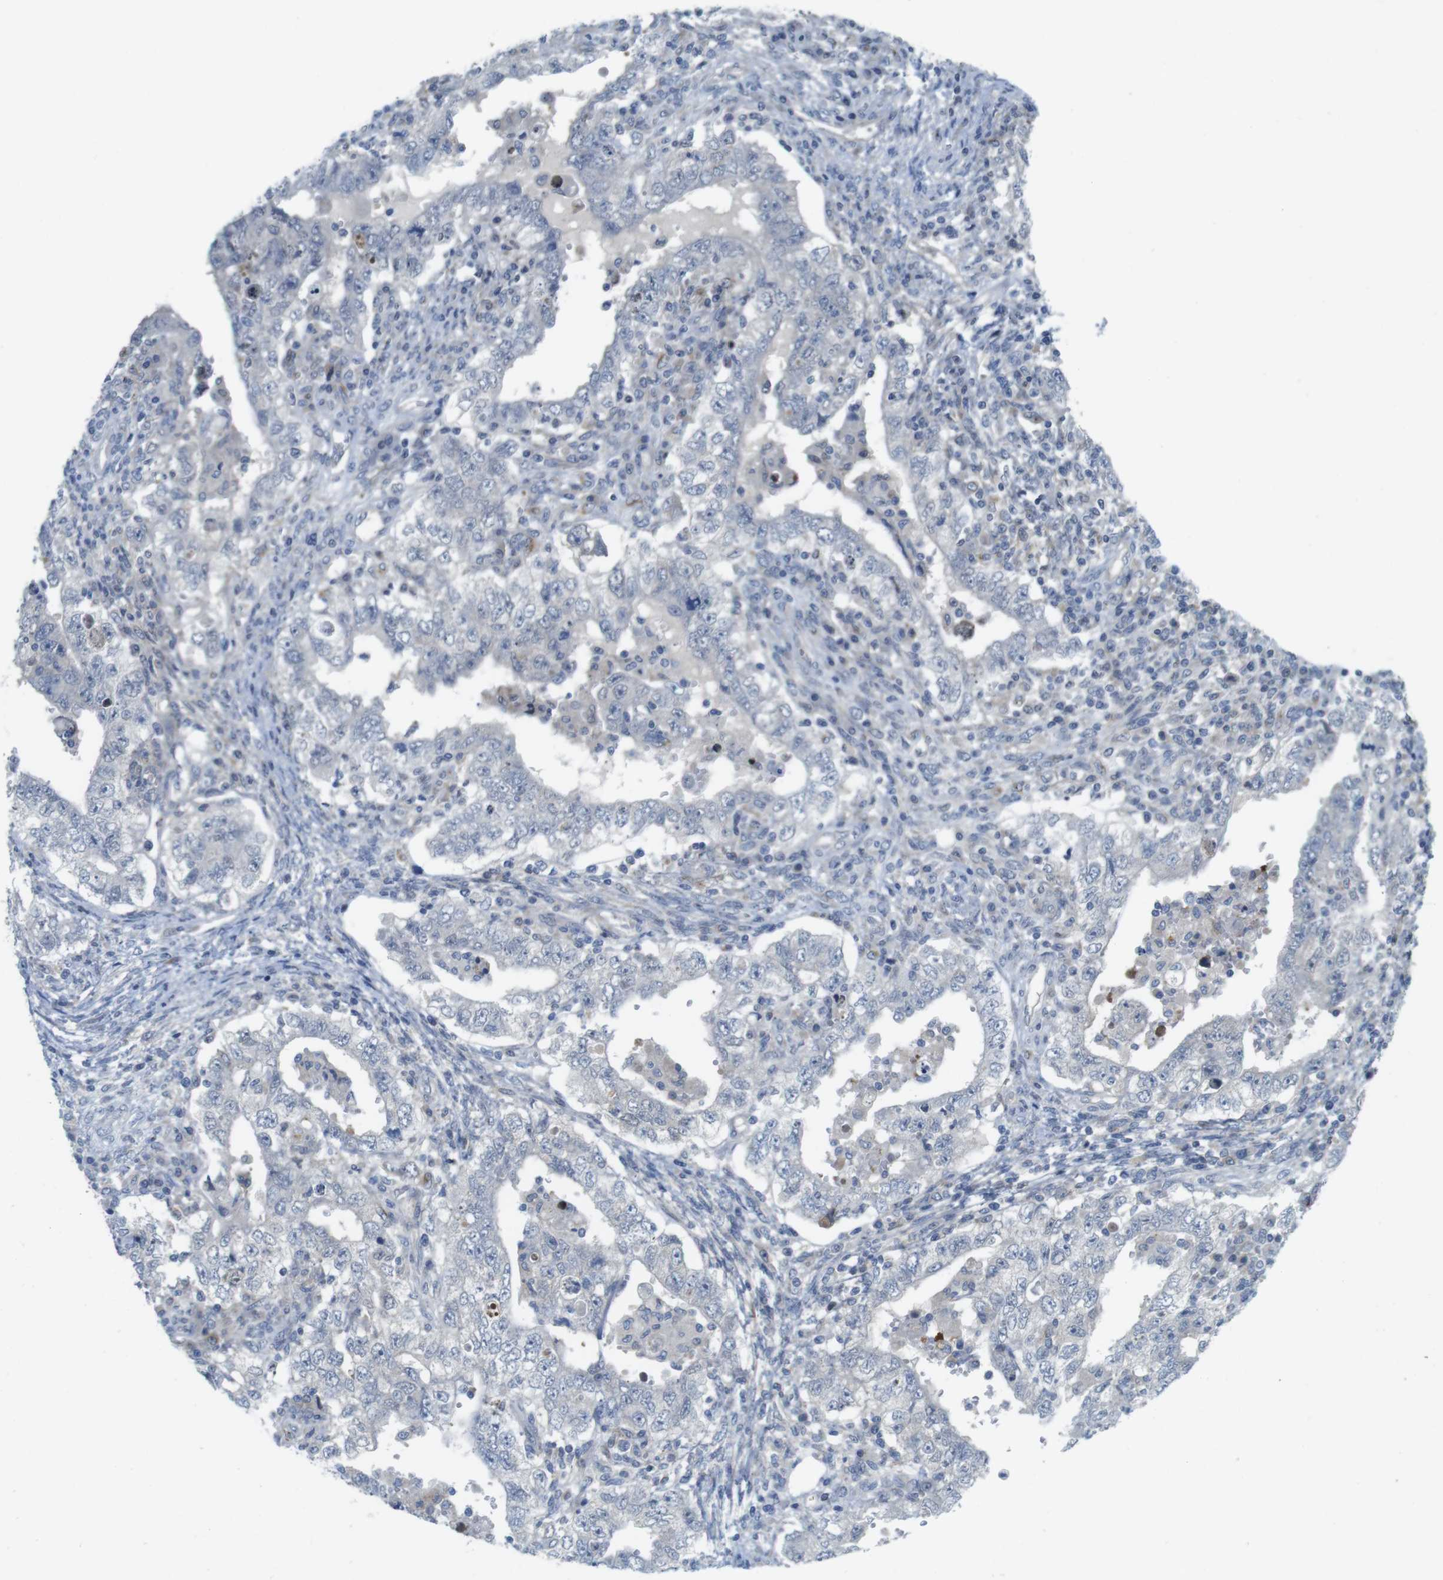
{"staining": {"intensity": "negative", "quantity": "none", "location": "none"}, "tissue": "testis cancer", "cell_type": "Tumor cells", "image_type": "cancer", "snomed": [{"axis": "morphology", "description": "Carcinoma, Embryonal, NOS"}, {"axis": "topography", "description": "Testis"}], "caption": "Immunohistochemistry (IHC) image of neoplastic tissue: human testis embryonal carcinoma stained with DAB exhibits no significant protein positivity in tumor cells.", "gene": "CASP2", "patient": {"sex": "male", "age": 26}}